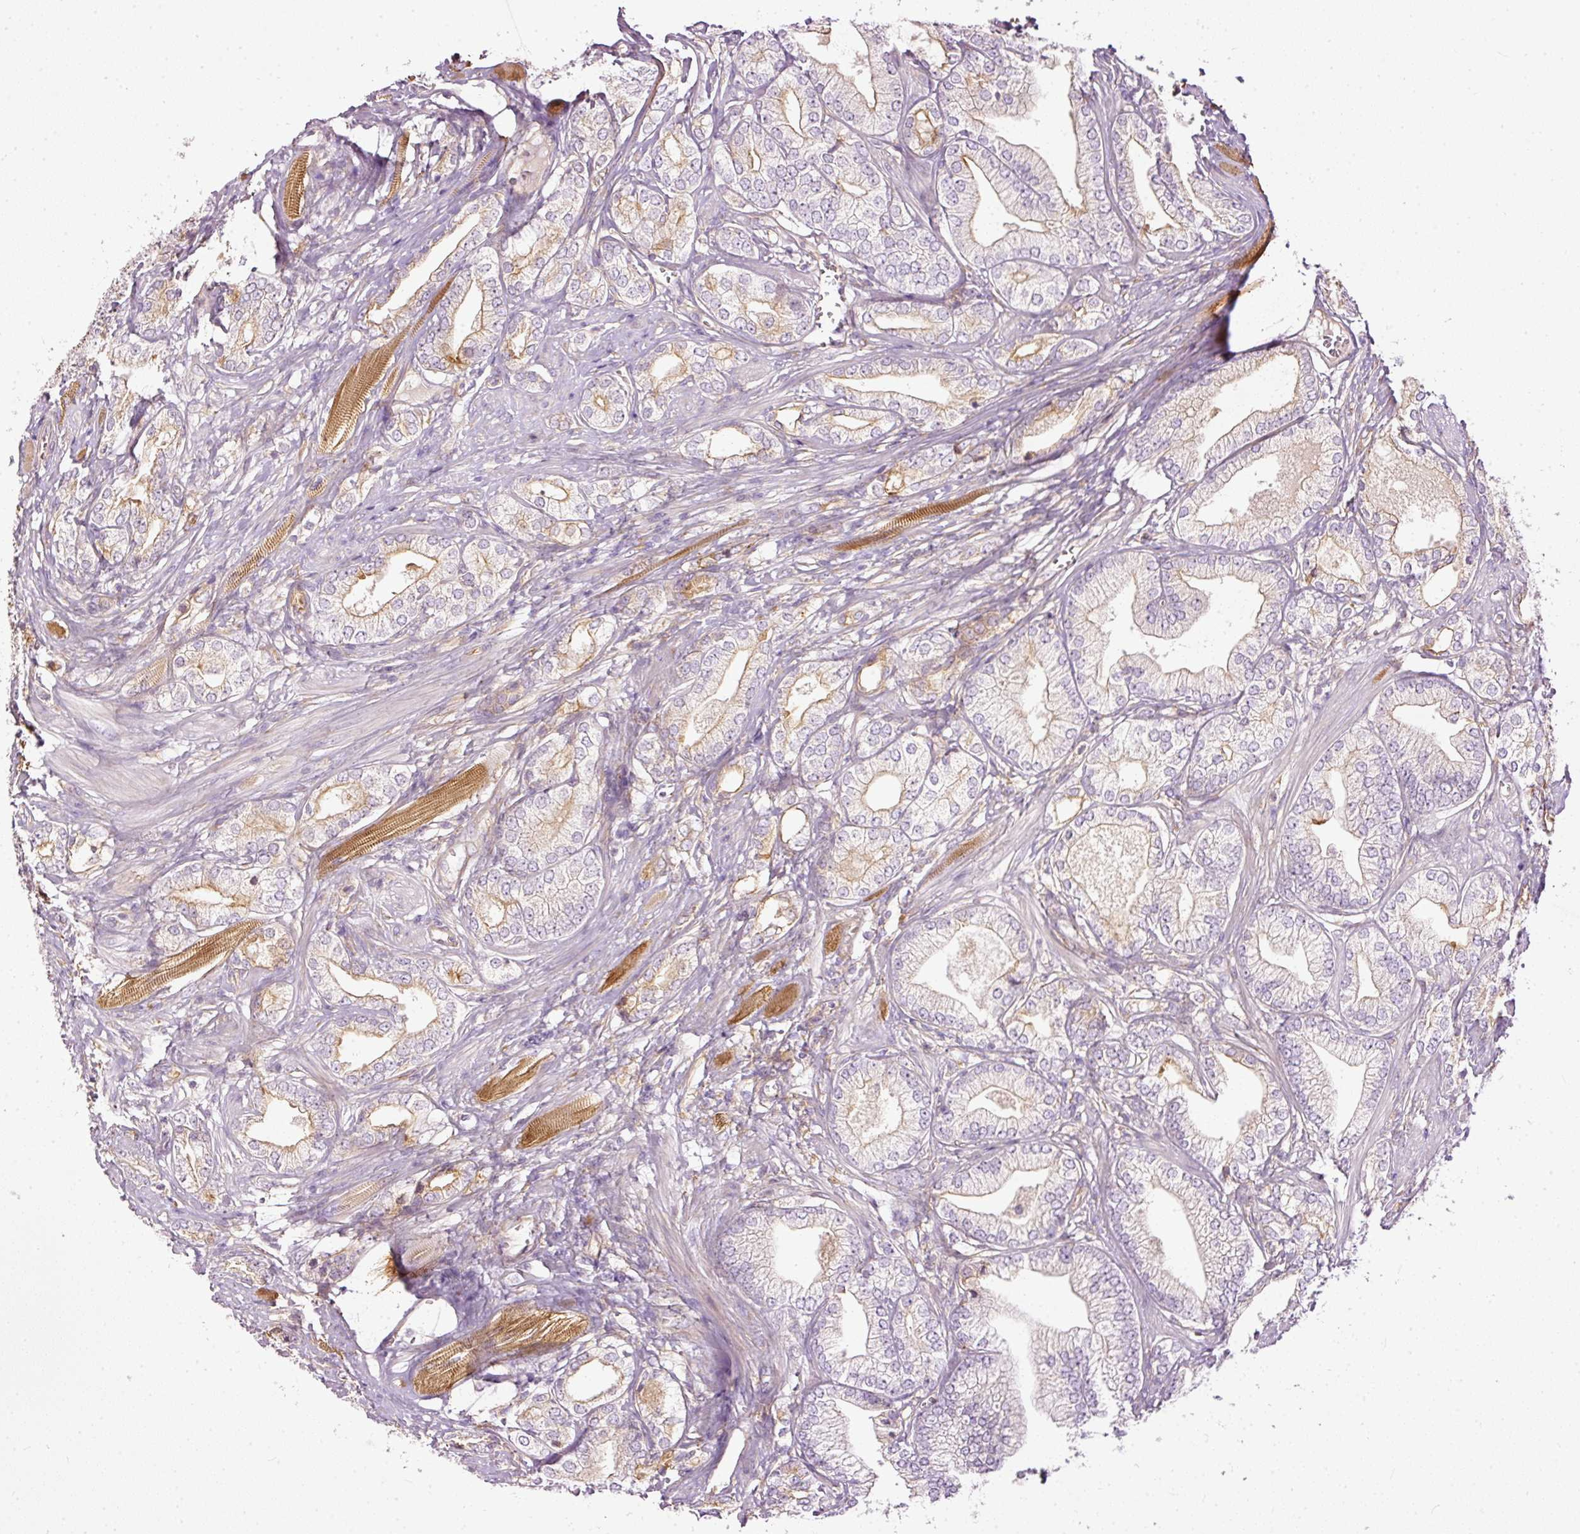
{"staining": {"intensity": "weak", "quantity": "<25%", "location": "cytoplasmic/membranous"}, "tissue": "prostate cancer", "cell_type": "Tumor cells", "image_type": "cancer", "snomed": [{"axis": "morphology", "description": "Adenocarcinoma, High grade"}, {"axis": "topography", "description": "Prostate"}], "caption": "Tumor cells are negative for protein expression in human prostate adenocarcinoma (high-grade).", "gene": "PAQR9", "patient": {"sex": "male", "age": 50}}